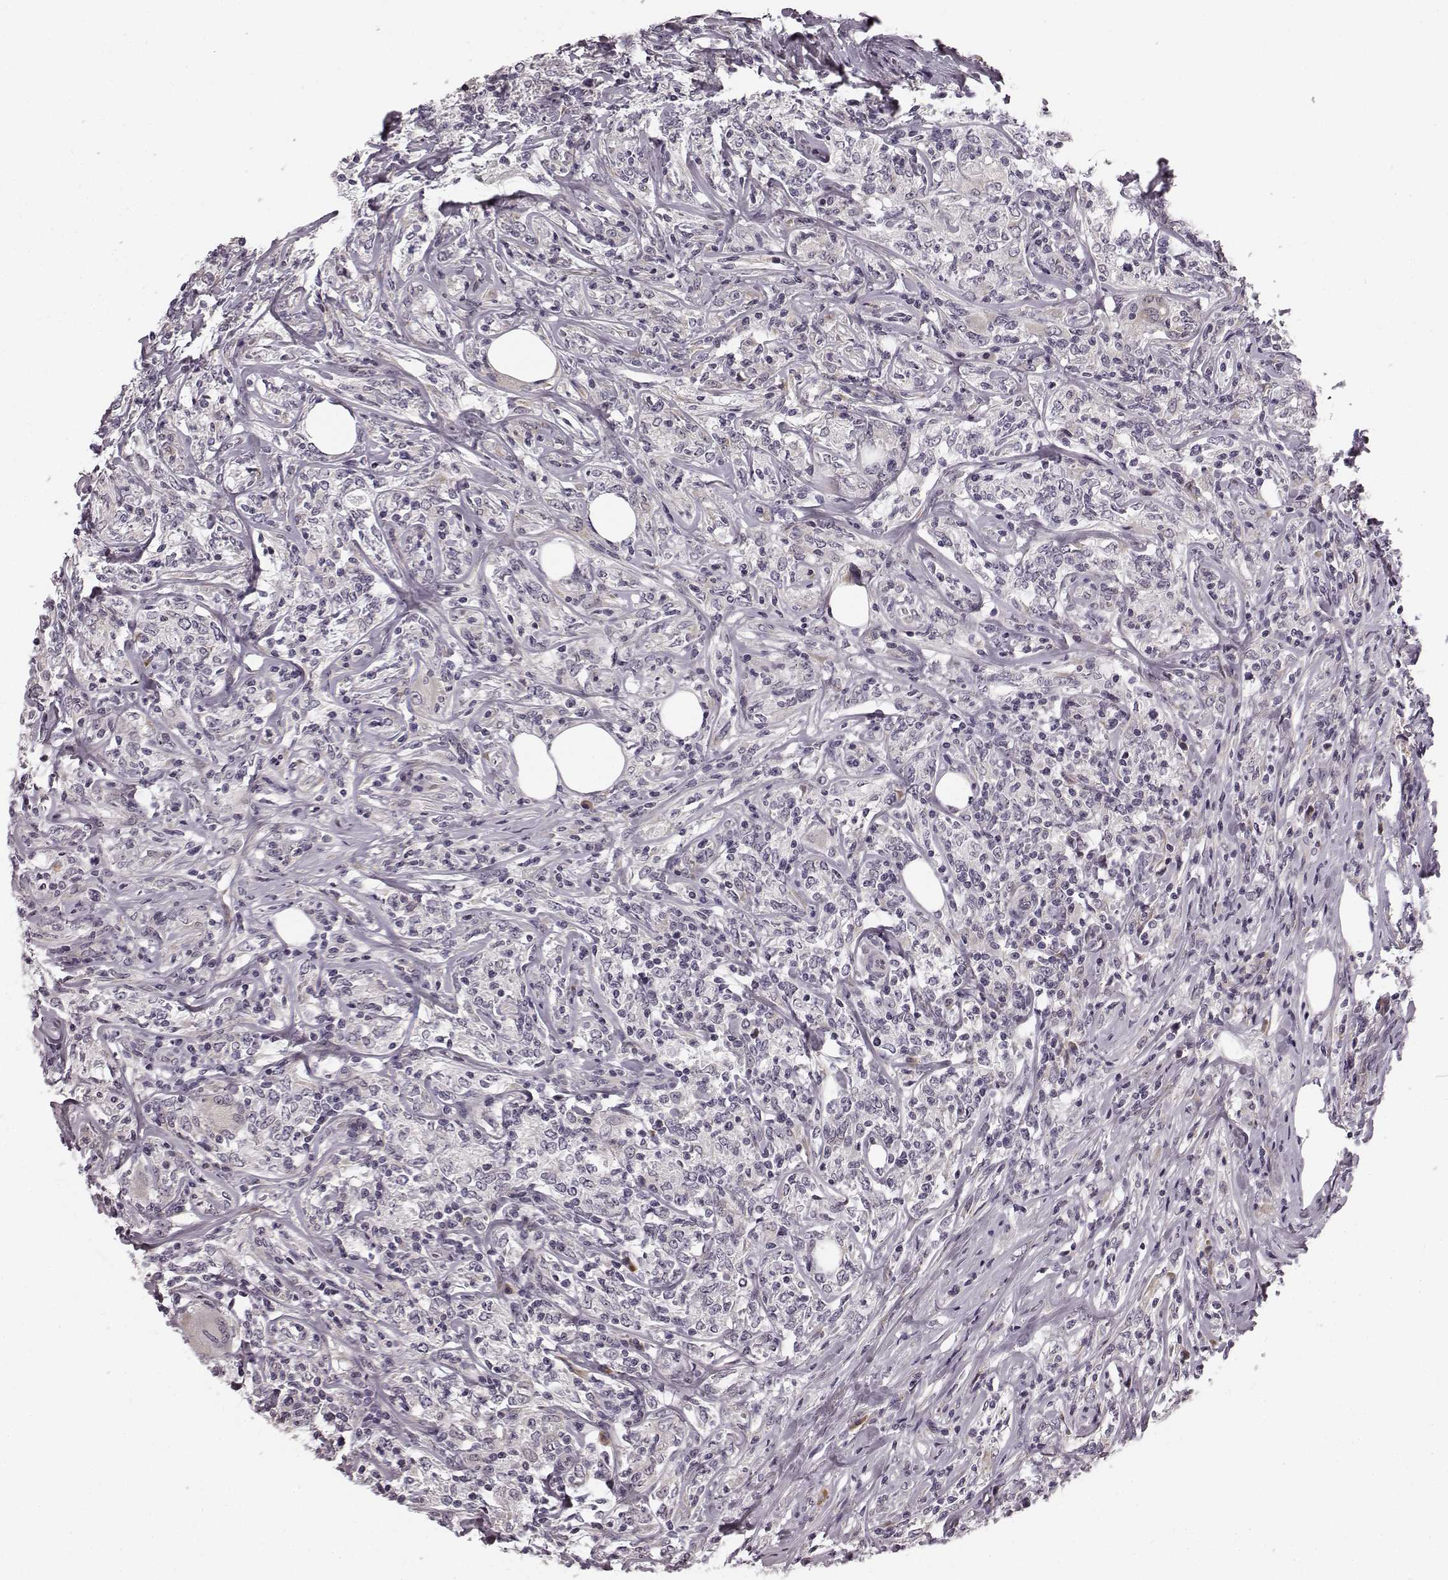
{"staining": {"intensity": "negative", "quantity": "none", "location": "none"}, "tissue": "lymphoma", "cell_type": "Tumor cells", "image_type": "cancer", "snomed": [{"axis": "morphology", "description": "Malignant lymphoma, non-Hodgkin's type, High grade"}, {"axis": "topography", "description": "Lymph node"}], "caption": "Immunohistochemistry of lymphoma demonstrates no positivity in tumor cells. The staining is performed using DAB (3,3'-diaminobenzidine) brown chromogen with nuclei counter-stained in using hematoxylin.", "gene": "FAM234B", "patient": {"sex": "female", "age": 84}}